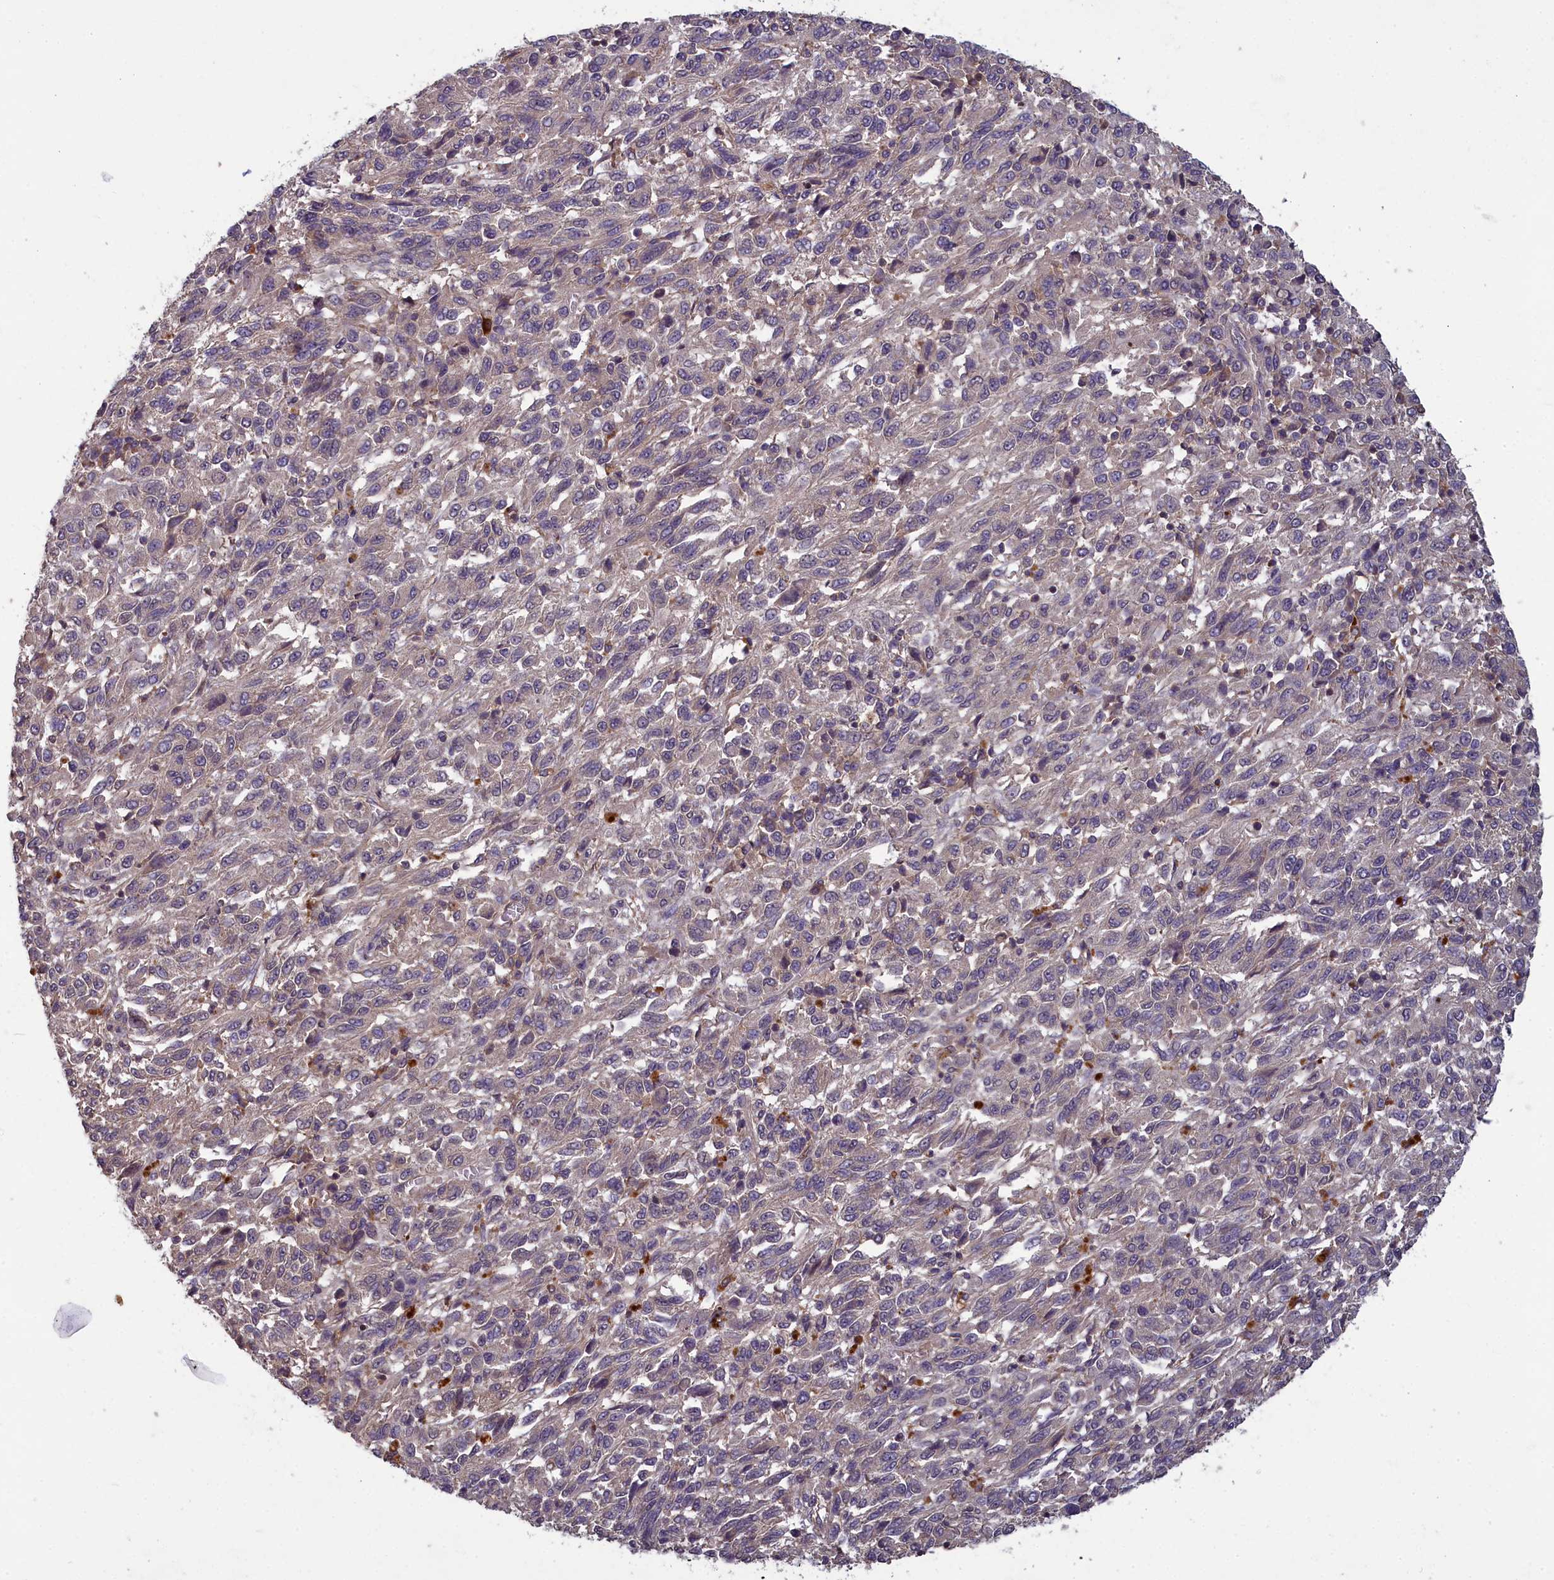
{"staining": {"intensity": "weak", "quantity": "<25%", "location": "cytoplasmic/membranous"}, "tissue": "melanoma", "cell_type": "Tumor cells", "image_type": "cancer", "snomed": [{"axis": "morphology", "description": "Malignant melanoma, Metastatic site"}, {"axis": "topography", "description": "Lung"}], "caption": "Protein analysis of malignant melanoma (metastatic site) displays no significant positivity in tumor cells.", "gene": "NUDT6", "patient": {"sex": "male", "age": 64}}